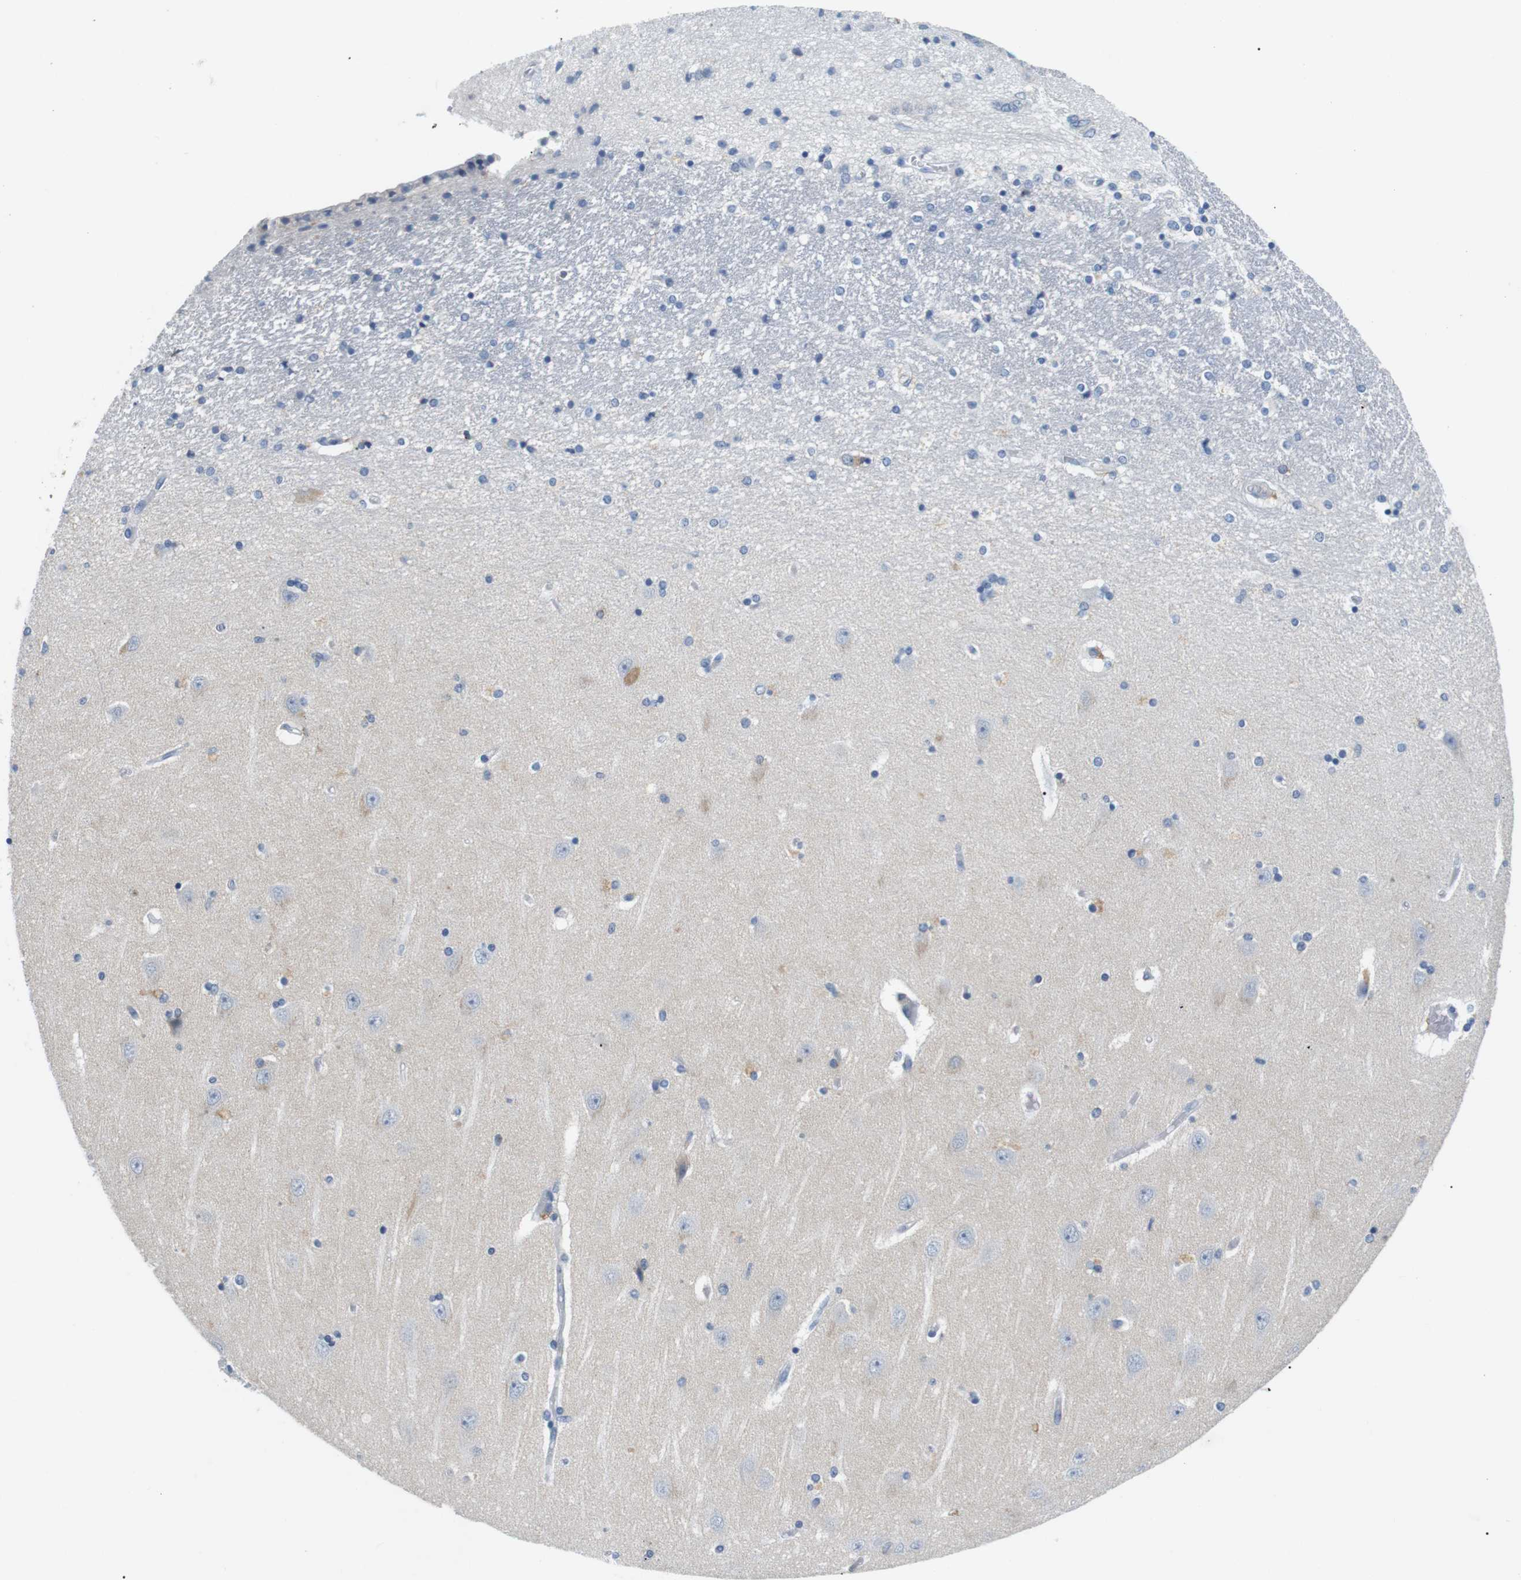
{"staining": {"intensity": "weak", "quantity": "<25%", "location": "cytoplasmic/membranous"}, "tissue": "hippocampus", "cell_type": "Glial cells", "image_type": "normal", "snomed": [{"axis": "morphology", "description": "Normal tissue, NOS"}, {"axis": "topography", "description": "Hippocampus"}], "caption": "IHC photomicrograph of normal human hippocampus stained for a protein (brown), which demonstrates no expression in glial cells.", "gene": "FCGRT", "patient": {"sex": "female", "age": 54}}